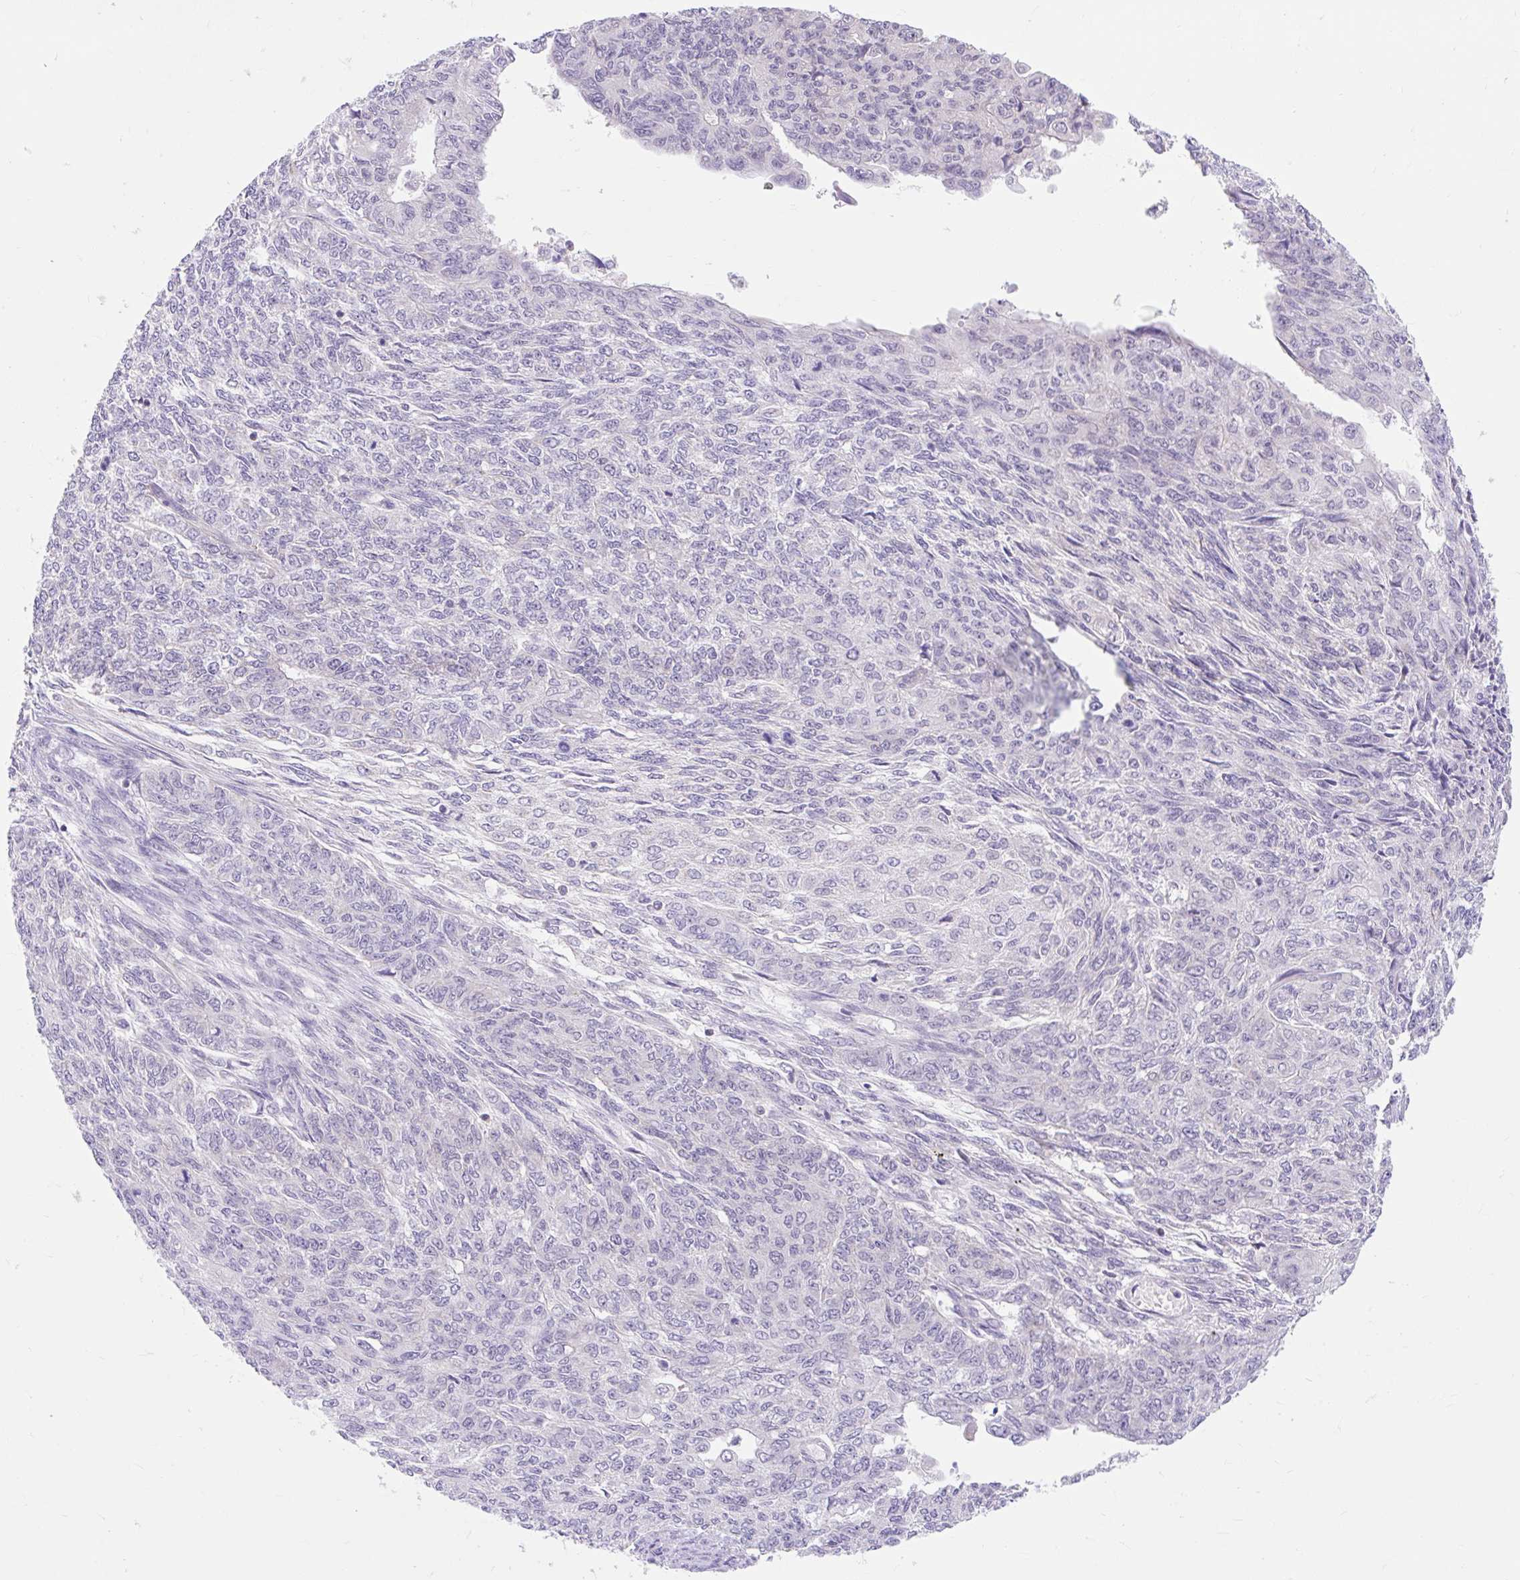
{"staining": {"intensity": "negative", "quantity": "none", "location": "none"}, "tissue": "endometrial cancer", "cell_type": "Tumor cells", "image_type": "cancer", "snomed": [{"axis": "morphology", "description": "Adenocarcinoma, NOS"}, {"axis": "topography", "description": "Endometrium"}], "caption": "An immunohistochemistry (IHC) histopathology image of endometrial cancer is shown. There is no staining in tumor cells of endometrial cancer.", "gene": "ITPK1", "patient": {"sex": "female", "age": 32}}